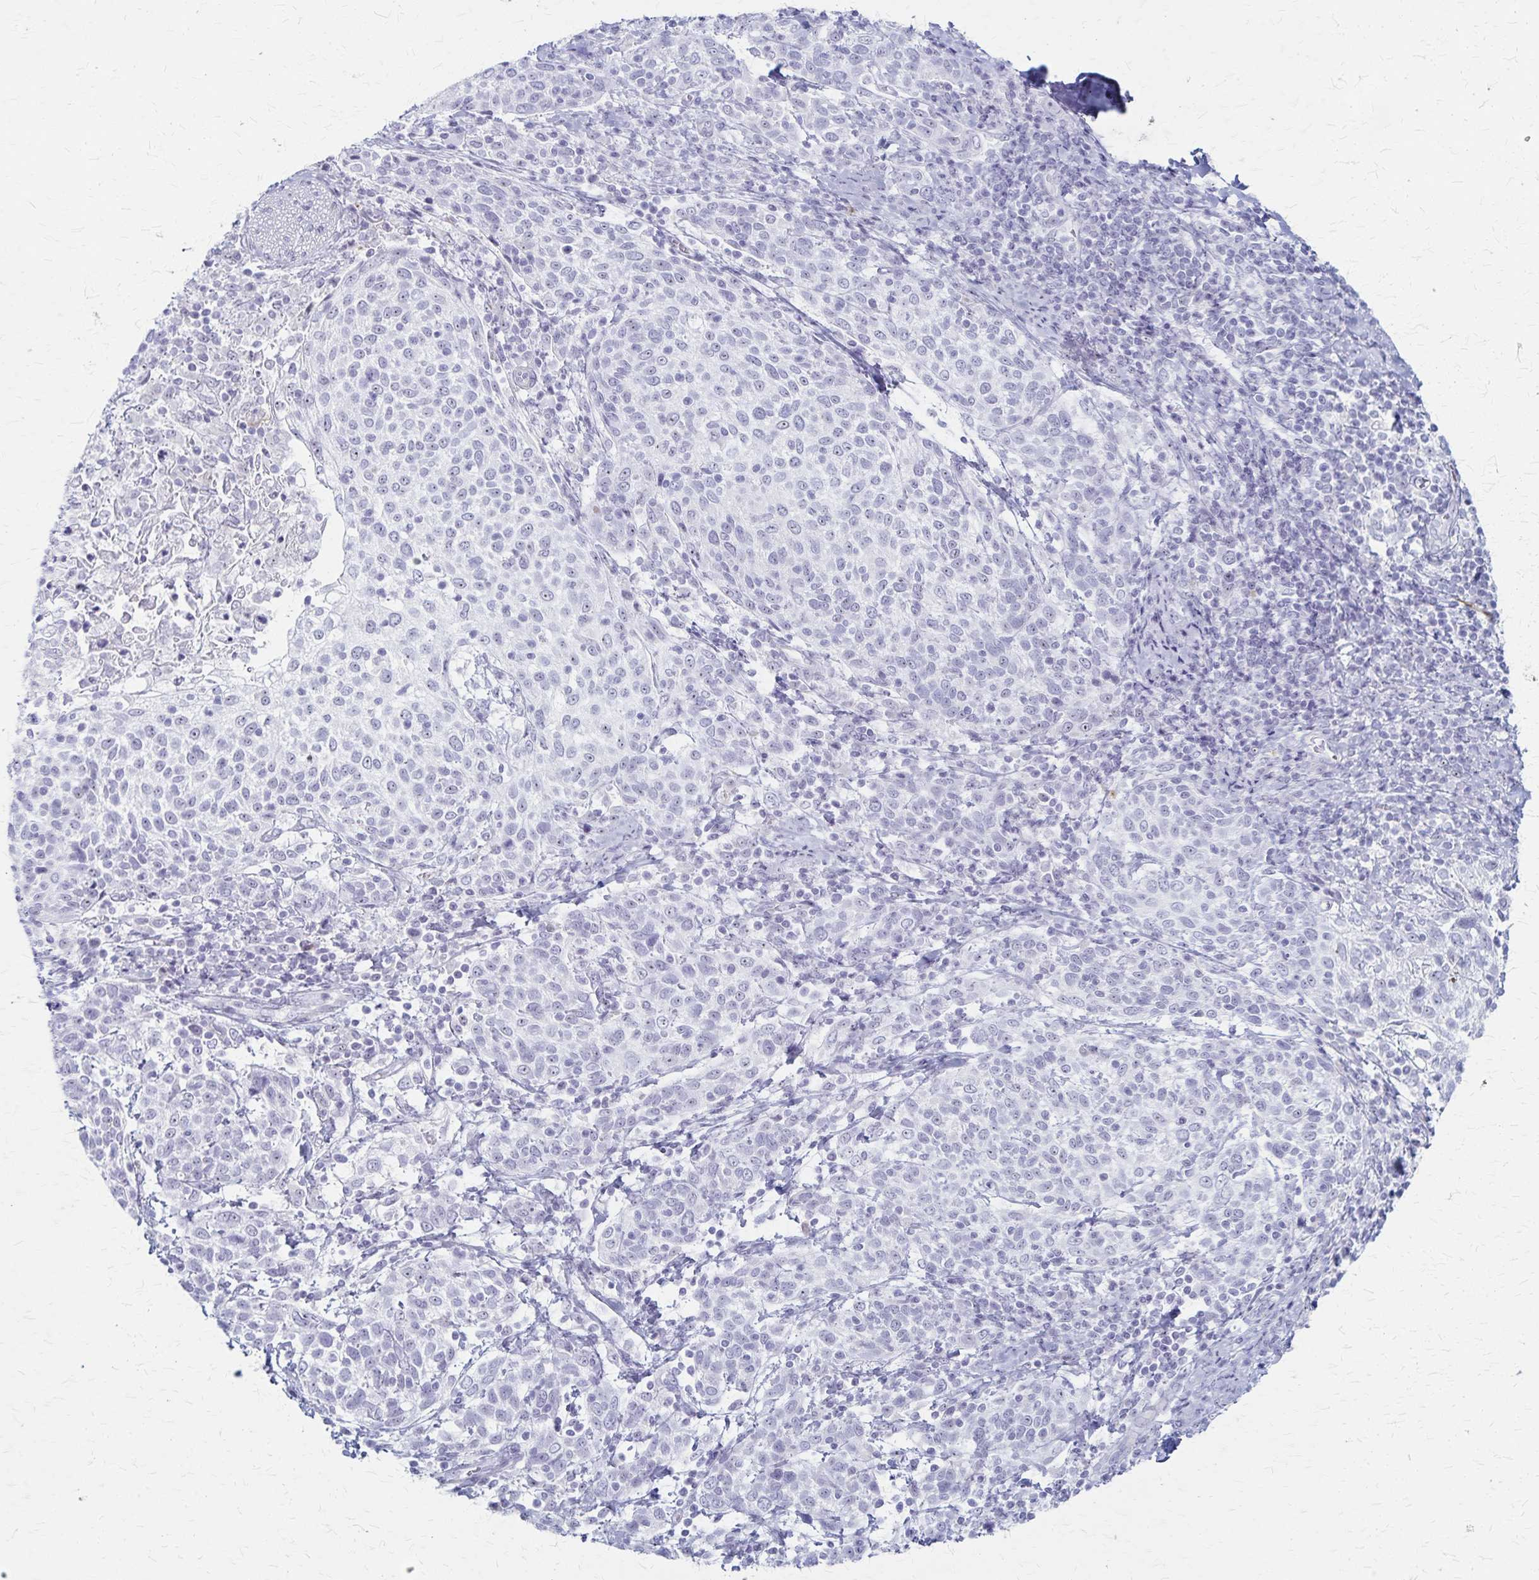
{"staining": {"intensity": "negative", "quantity": "none", "location": "none"}, "tissue": "cervical cancer", "cell_type": "Tumor cells", "image_type": "cancer", "snomed": [{"axis": "morphology", "description": "Squamous cell carcinoma, NOS"}, {"axis": "topography", "description": "Cervix"}], "caption": "An image of squamous cell carcinoma (cervical) stained for a protein displays no brown staining in tumor cells.", "gene": "DLK2", "patient": {"sex": "female", "age": 61}}